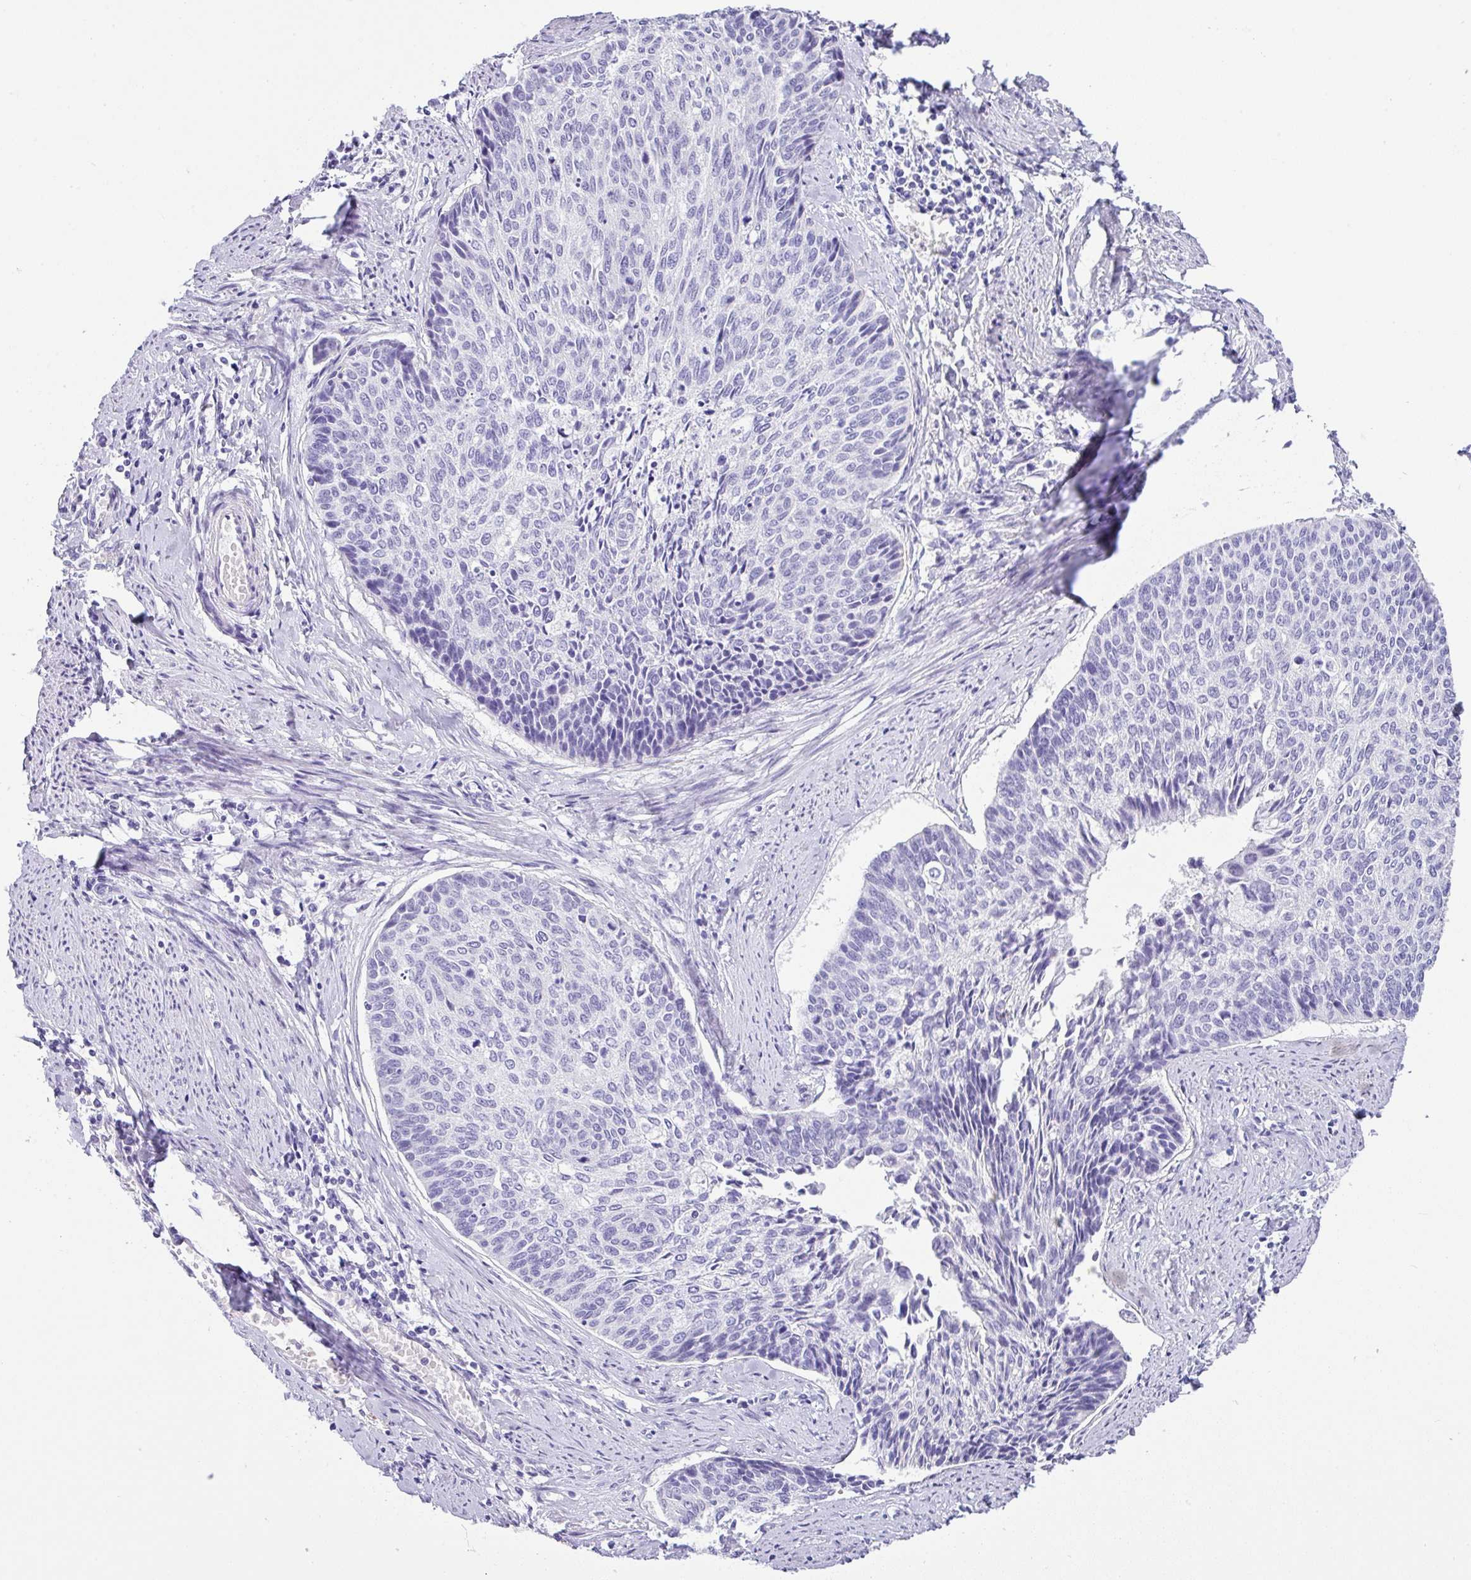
{"staining": {"intensity": "negative", "quantity": "none", "location": "none"}, "tissue": "cervical cancer", "cell_type": "Tumor cells", "image_type": "cancer", "snomed": [{"axis": "morphology", "description": "Squamous cell carcinoma, NOS"}, {"axis": "topography", "description": "Cervix"}], "caption": "IHC photomicrograph of human squamous cell carcinoma (cervical) stained for a protein (brown), which exhibits no expression in tumor cells. Nuclei are stained in blue.", "gene": "ZG16", "patient": {"sex": "female", "age": 55}}